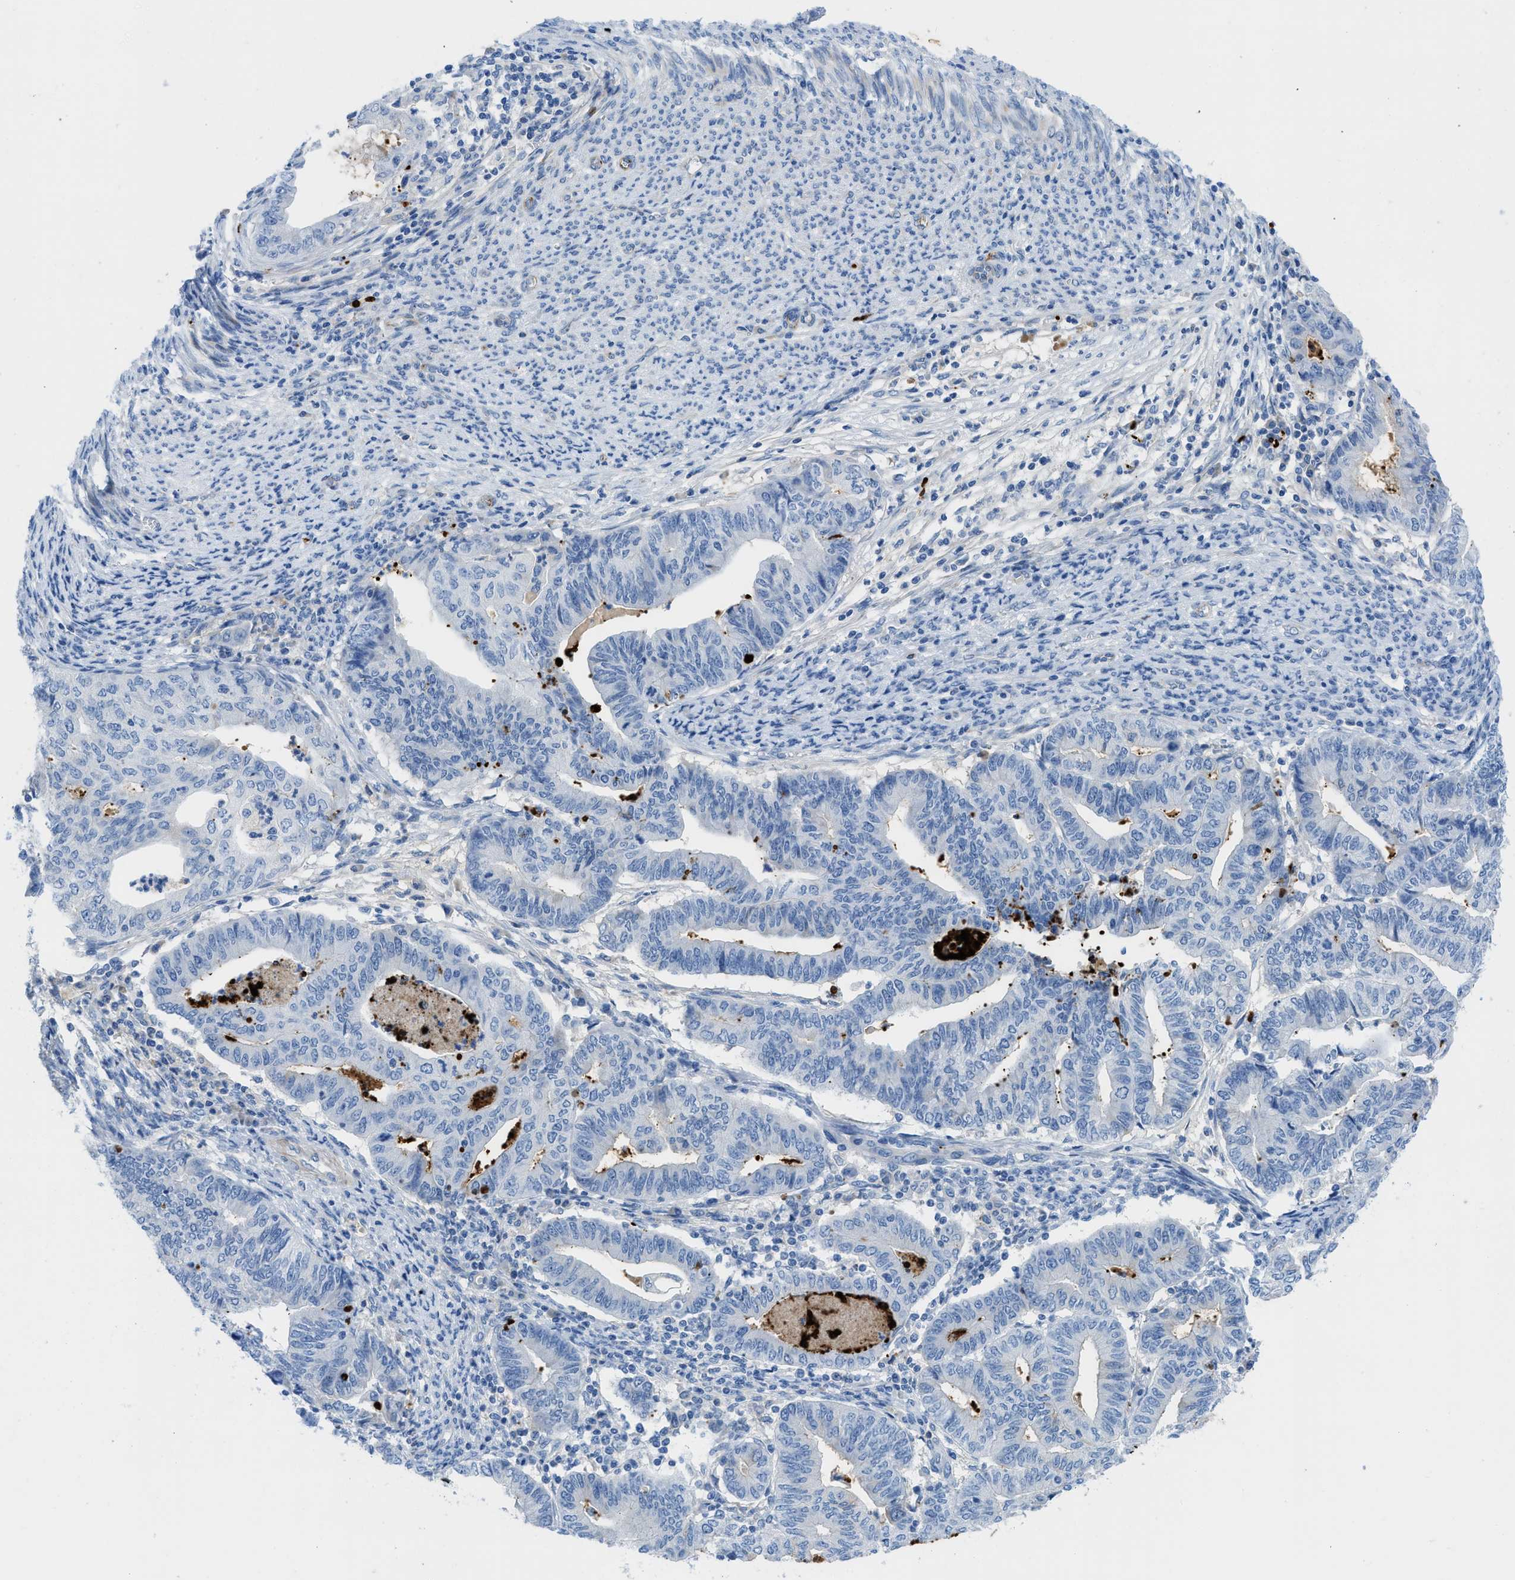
{"staining": {"intensity": "negative", "quantity": "none", "location": "none"}, "tissue": "endometrial cancer", "cell_type": "Tumor cells", "image_type": "cancer", "snomed": [{"axis": "morphology", "description": "Adenocarcinoma, NOS"}, {"axis": "topography", "description": "Endometrium"}], "caption": "The histopathology image exhibits no significant staining in tumor cells of endometrial cancer.", "gene": "XCR1", "patient": {"sex": "female", "age": 79}}